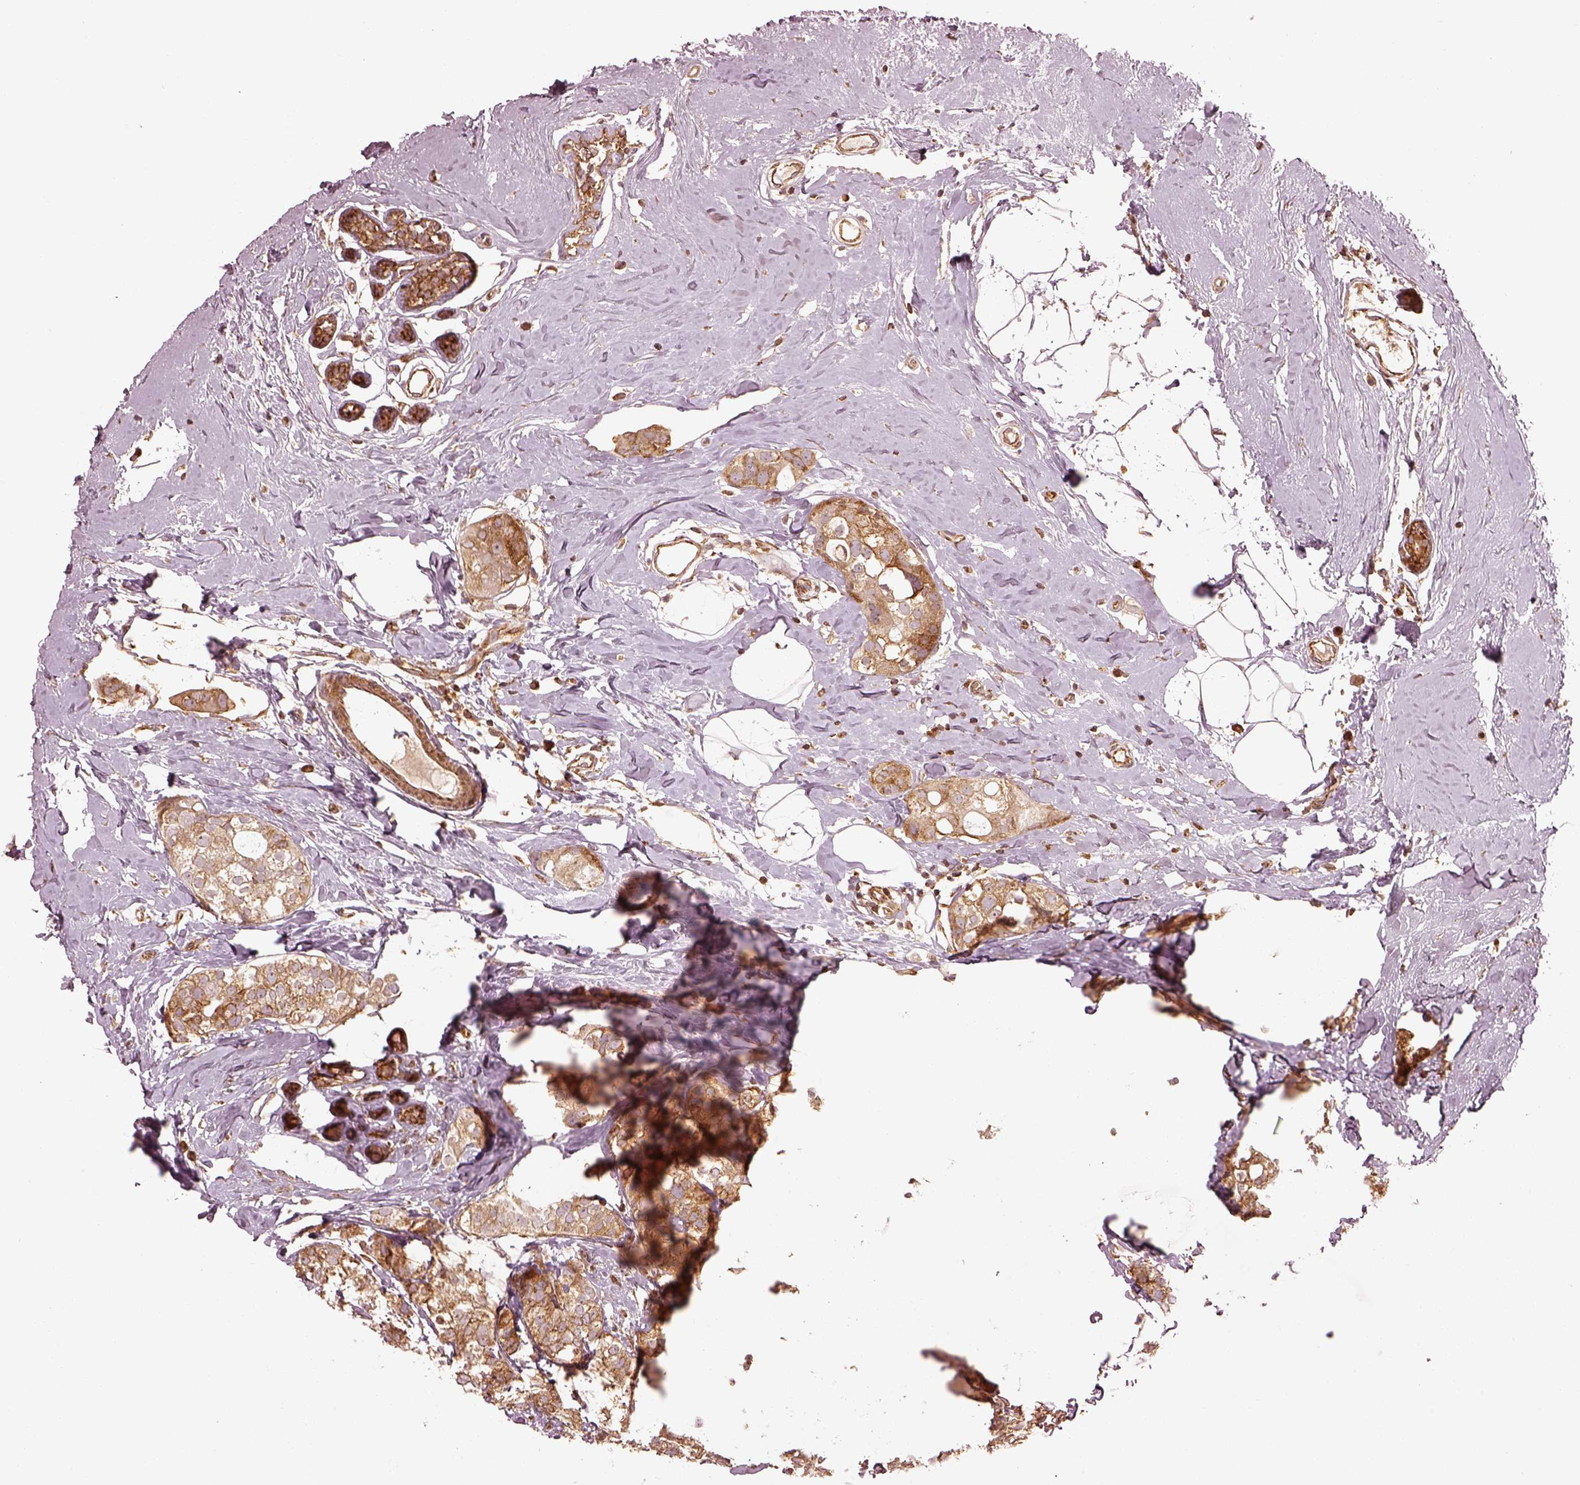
{"staining": {"intensity": "moderate", "quantity": "25%-75%", "location": "cytoplasmic/membranous"}, "tissue": "breast cancer", "cell_type": "Tumor cells", "image_type": "cancer", "snomed": [{"axis": "morphology", "description": "Duct carcinoma"}, {"axis": "topography", "description": "Breast"}], "caption": "An image of human invasive ductal carcinoma (breast) stained for a protein shows moderate cytoplasmic/membranous brown staining in tumor cells.", "gene": "LSM14A", "patient": {"sex": "female", "age": 40}}